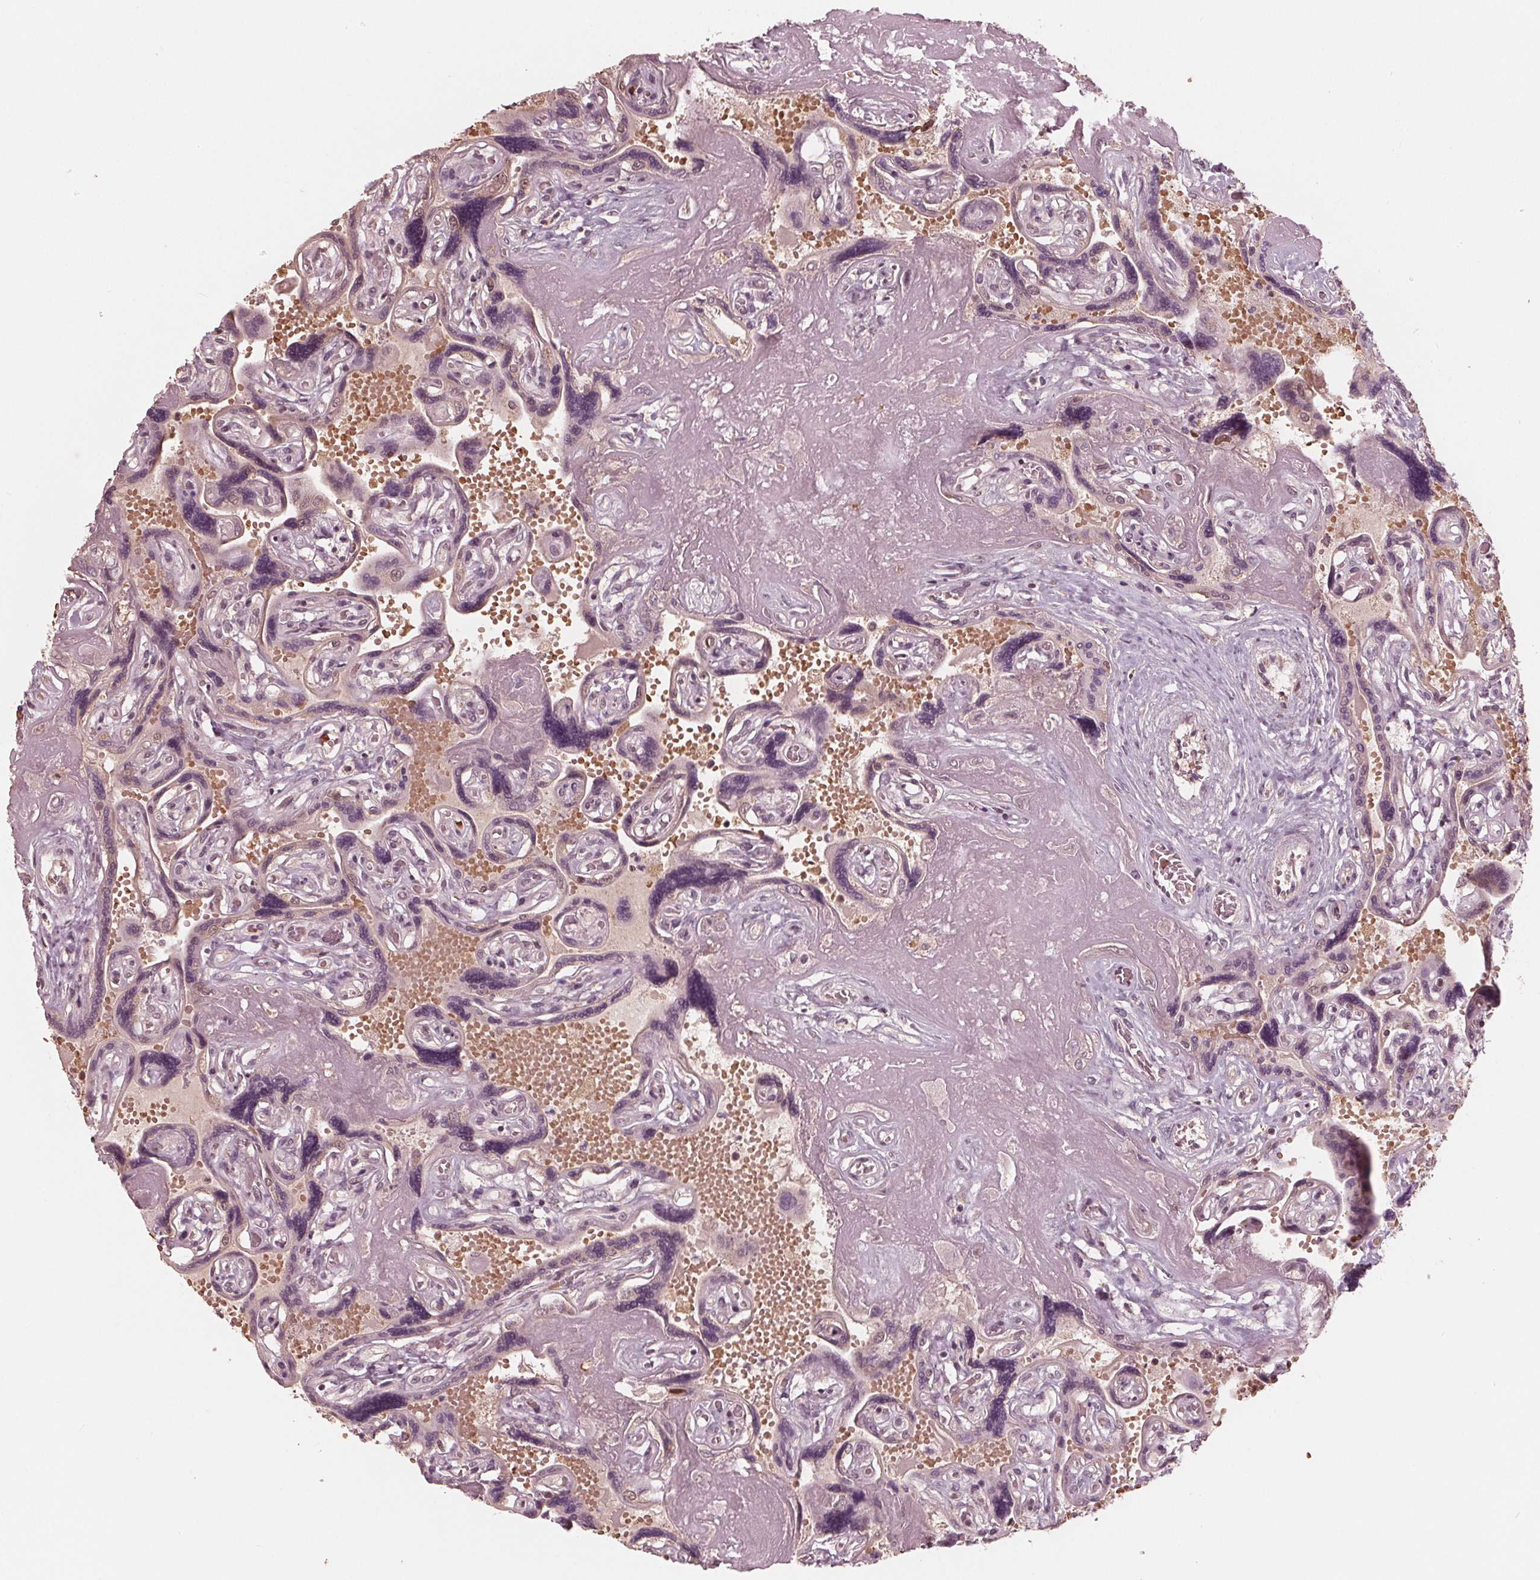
{"staining": {"intensity": "weak", "quantity": "25%-75%", "location": "nuclear"}, "tissue": "placenta", "cell_type": "Decidual cells", "image_type": "normal", "snomed": [{"axis": "morphology", "description": "Normal tissue, NOS"}, {"axis": "topography", "description": "Placenta"}], "caption": "The photomicrograph exhibits a brown stain indicating the presence of a protein in the nuclear of decidual cells in placenta.", "gene": "HIRIP3", "patient": {"sex": "female", "age": 32}}